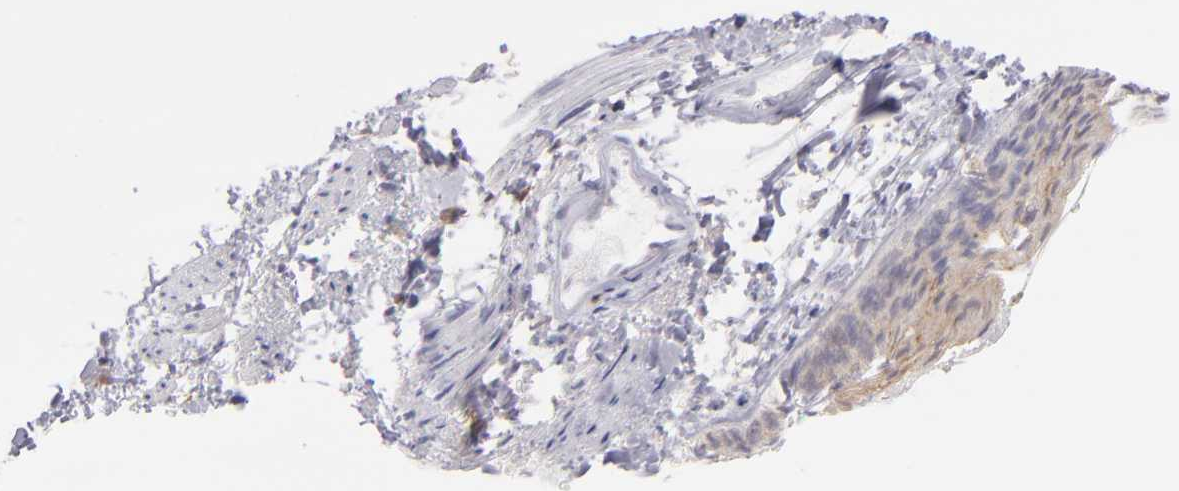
{"staining": {"intensity": "weak", "quantity": "<25%", "location": "cytoplasmic/membranous"}, "tissue": "skin", "cell_type": "Epidermal cells", "image_type": "normal", "snomed": [{"axis": "morphology", "description": "Normal tissue, NOS"}, {"axis": "morphology", "description": "Hemorrhoids"}, {"axis": "morphology", "description": "Inflammation, NOS"}, {"axis": "topography", "description": "Anal"}], "caption": "Skin stained for a protein using IHC demonstrates no expression epidermal cells.", "gene": "PRKCD", "patient": {"sex": "male", "age": 60}}